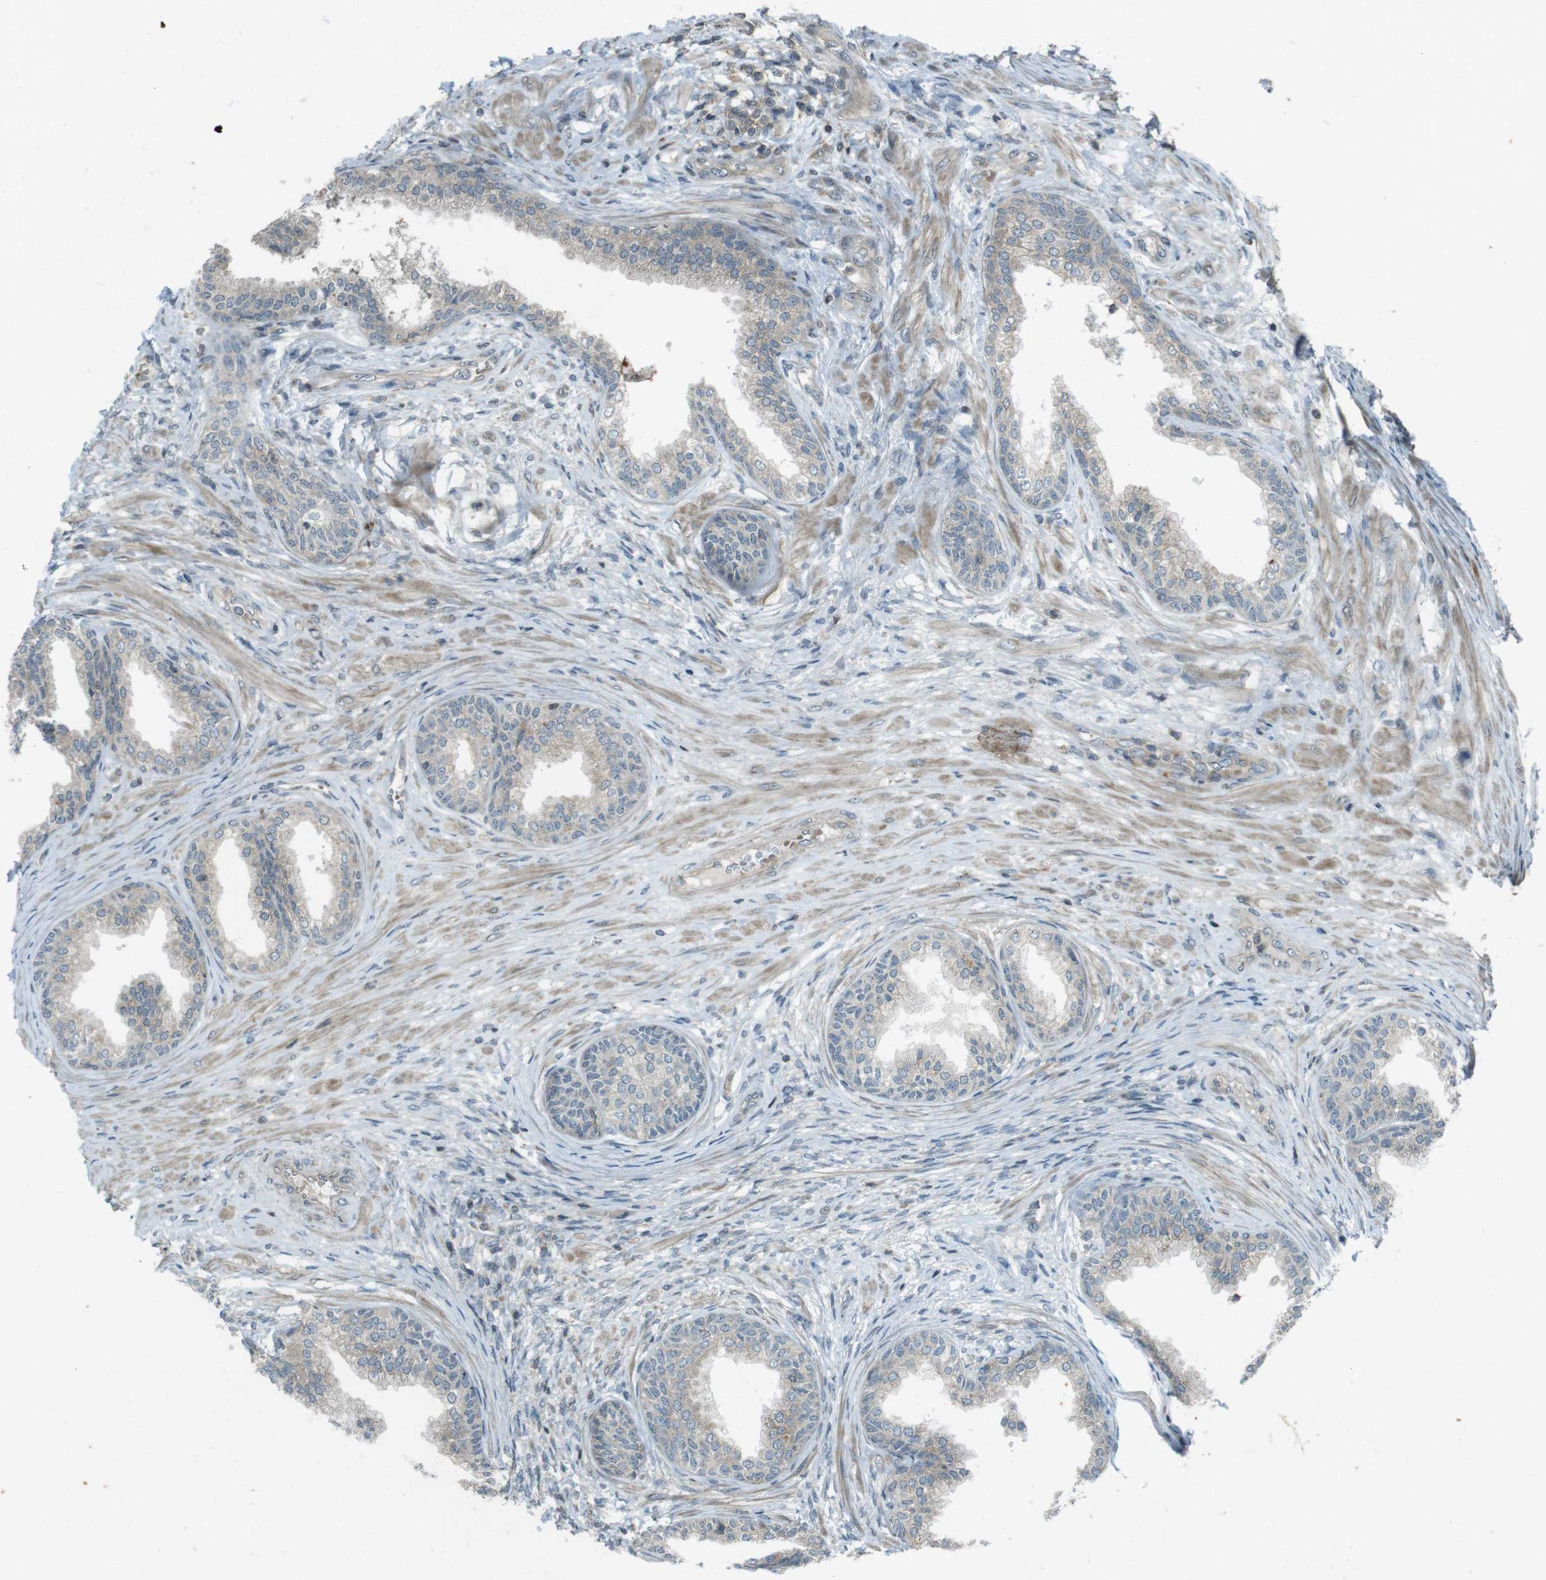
{"staining": {"intensity": "negative", "quantity": "none", "location": "none"}, "tissue": "prostate", "cell_type": "Glandular cells", "image_type": "normal", "snomed": [{"axis": "morphology", "description": "Normal tissue, NOS"}, {"axis": "topography", "description": "Prostate"}], "caption": "Glandular cells are negative for protein expression in unremarkable human prostate. (Stains: DAB (3,3'-diaminobenzidine) immunohistochemistry with hematoxylin counter stain, Microscopy: brightfield microscopy at high magnification).", "gene": "ZYX", "patient": {"sex": "male", "age": 76}}